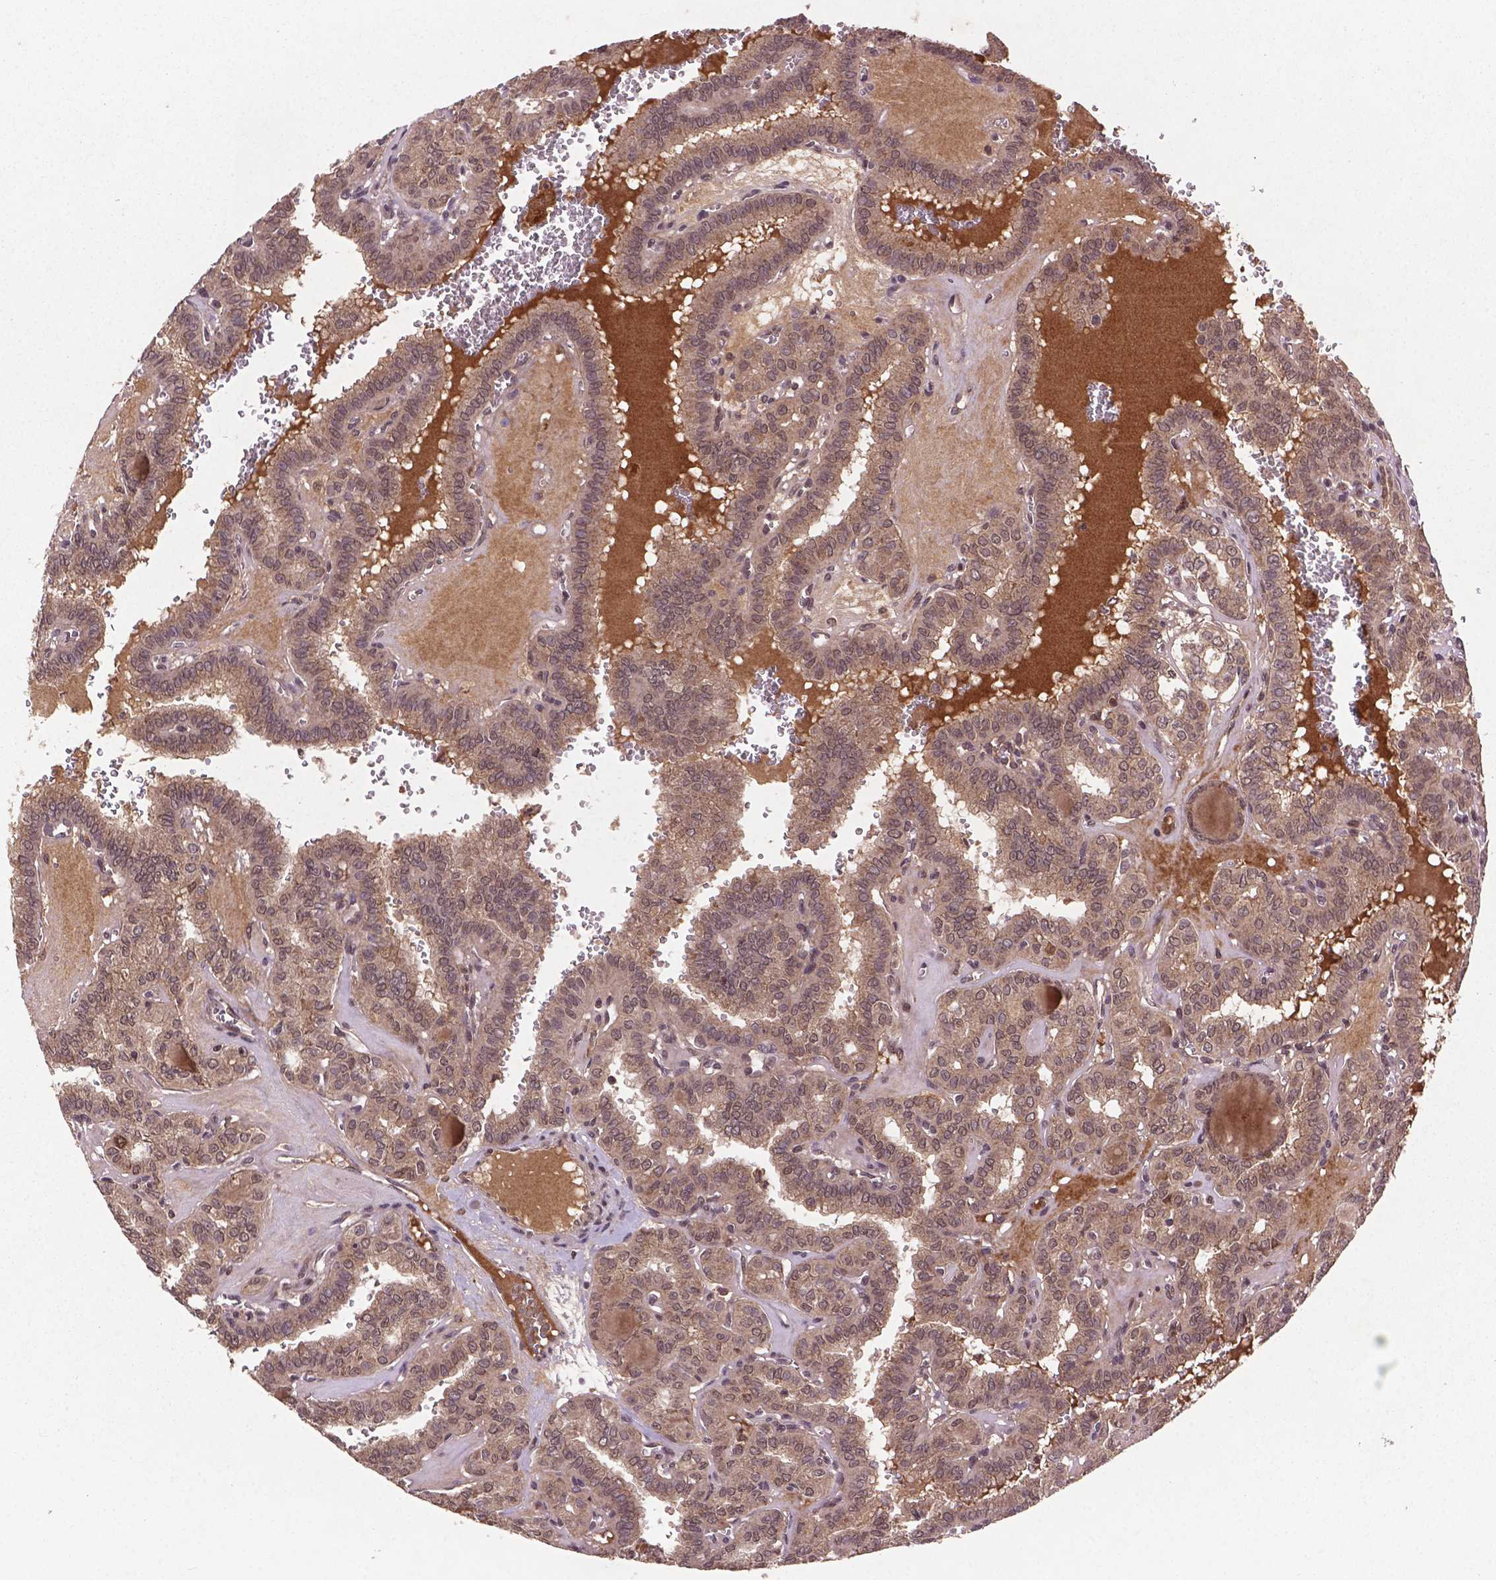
{"staining": {"intensity": "weak", "quantity": ">75%", "location": "cytoplasmic/membranous,nuclear"}, "tissue": "thyroid cancer", "cell_type": "Tumor cells", "image_type": "cancer", "snomed": [{"axis": "morphology", "description": "Papillary adenocarcinoma, NOS"}, {"axis": "topography", "description": "Thyroid gland"}], "caption": "A histopathology image showing weak cytoplasmic/membranous and nuclear expression in approximately >75% of tumor cells in thyroid cancer, as visualized by brown immunohistochemical staining.", "gene": "NIPAL2", "patient": {"sex": "female", "age": 41}}